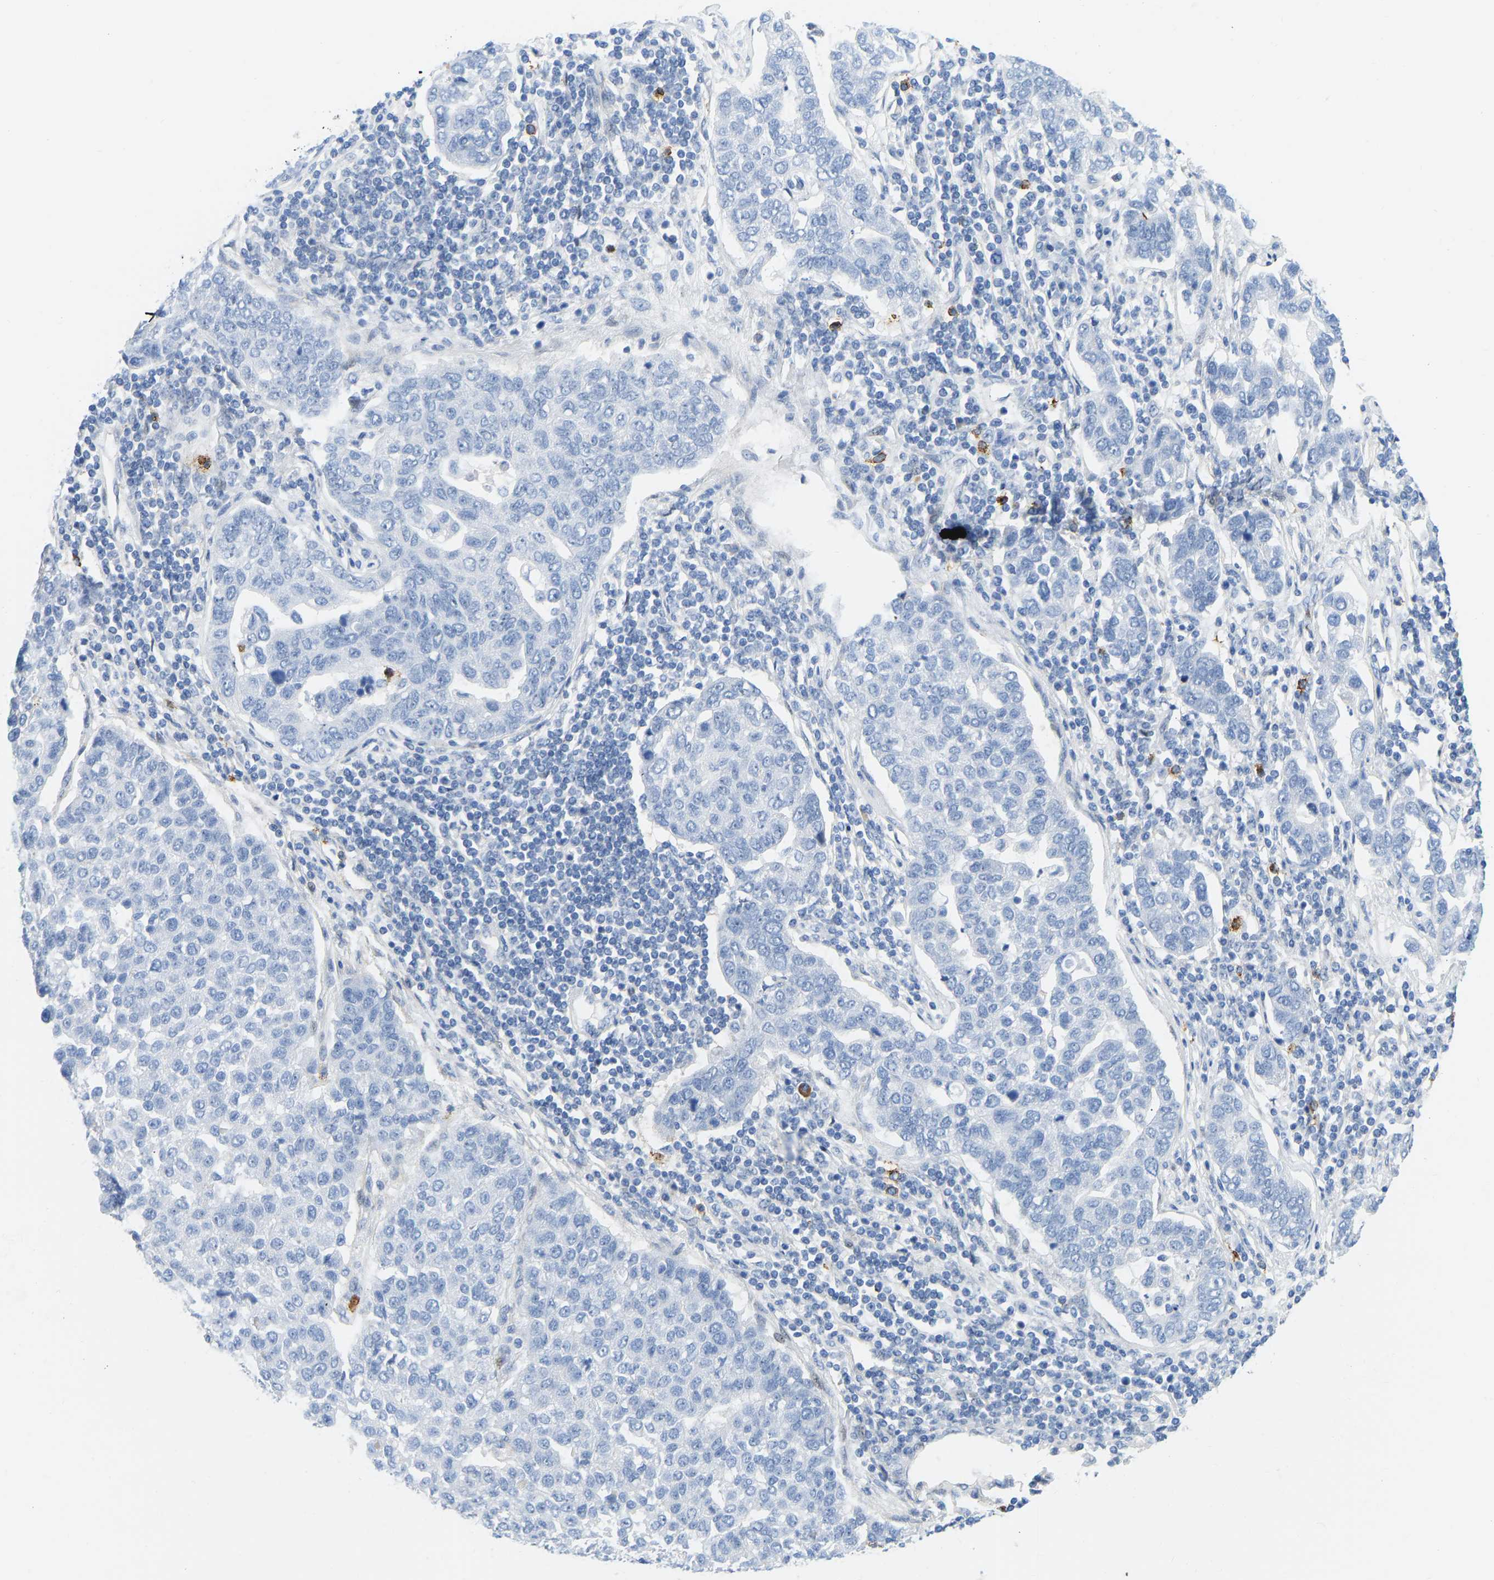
{"staining": {"intensity": "negative", "quantity": "none", "location": "none"}, "tissue": "pancreatic cancer", "cell_type": "Tumor cells", "image_type": "cancer", "snomed": [{"axis": "morphology", "description": "Adenocarcinoma, NOS"}, {"axis": "topography", "description": "Pancreas"}], "caption": "IHC histopathology image of neoplastic tissue: pancreatic cancer (adenocarcinoma) stained with DAB (3,3'-diaminobenzidine) displays no significant protein staining in tumor cells.", "gene": "HDAC5", "patient": {"sex": "female", "age": 61}}